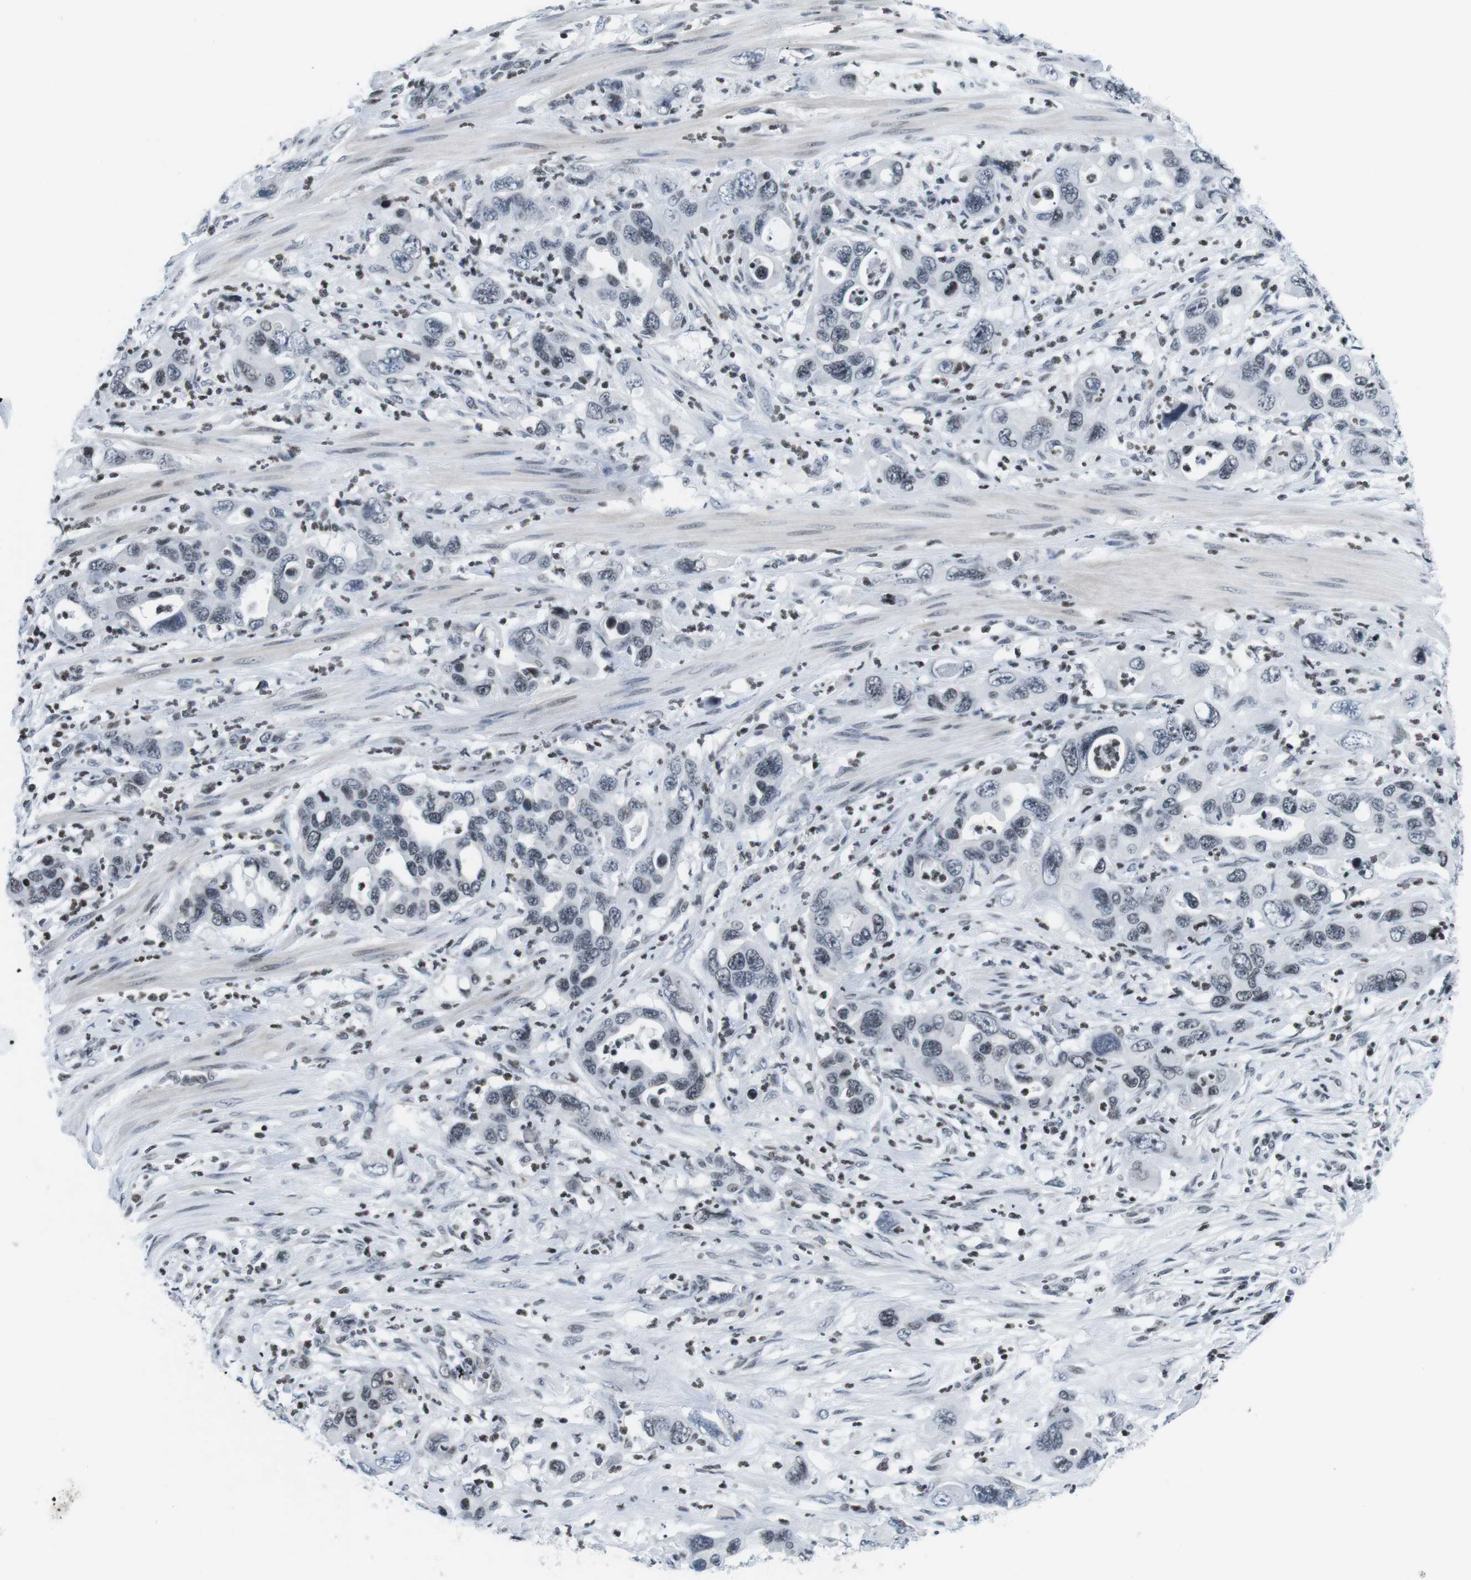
{"staining": {"intensity": "weak", "quantity": "<25%", "location": "nuclear"}, "tissue": "pancreatic cancer", "cell_type": "Tumor cells", "image_type": "cancer", "snomed": [{"axis": "morphology", "description": "Adenocarcinoma, NOS"}, {"axis": "topography", "description": "Pancreas"}], "caption": "Tumor cells are negative for brown protein staining in pancreatic cancer.", "gene": "E2F2", "patient": {"sex": "female", "age": 71}}